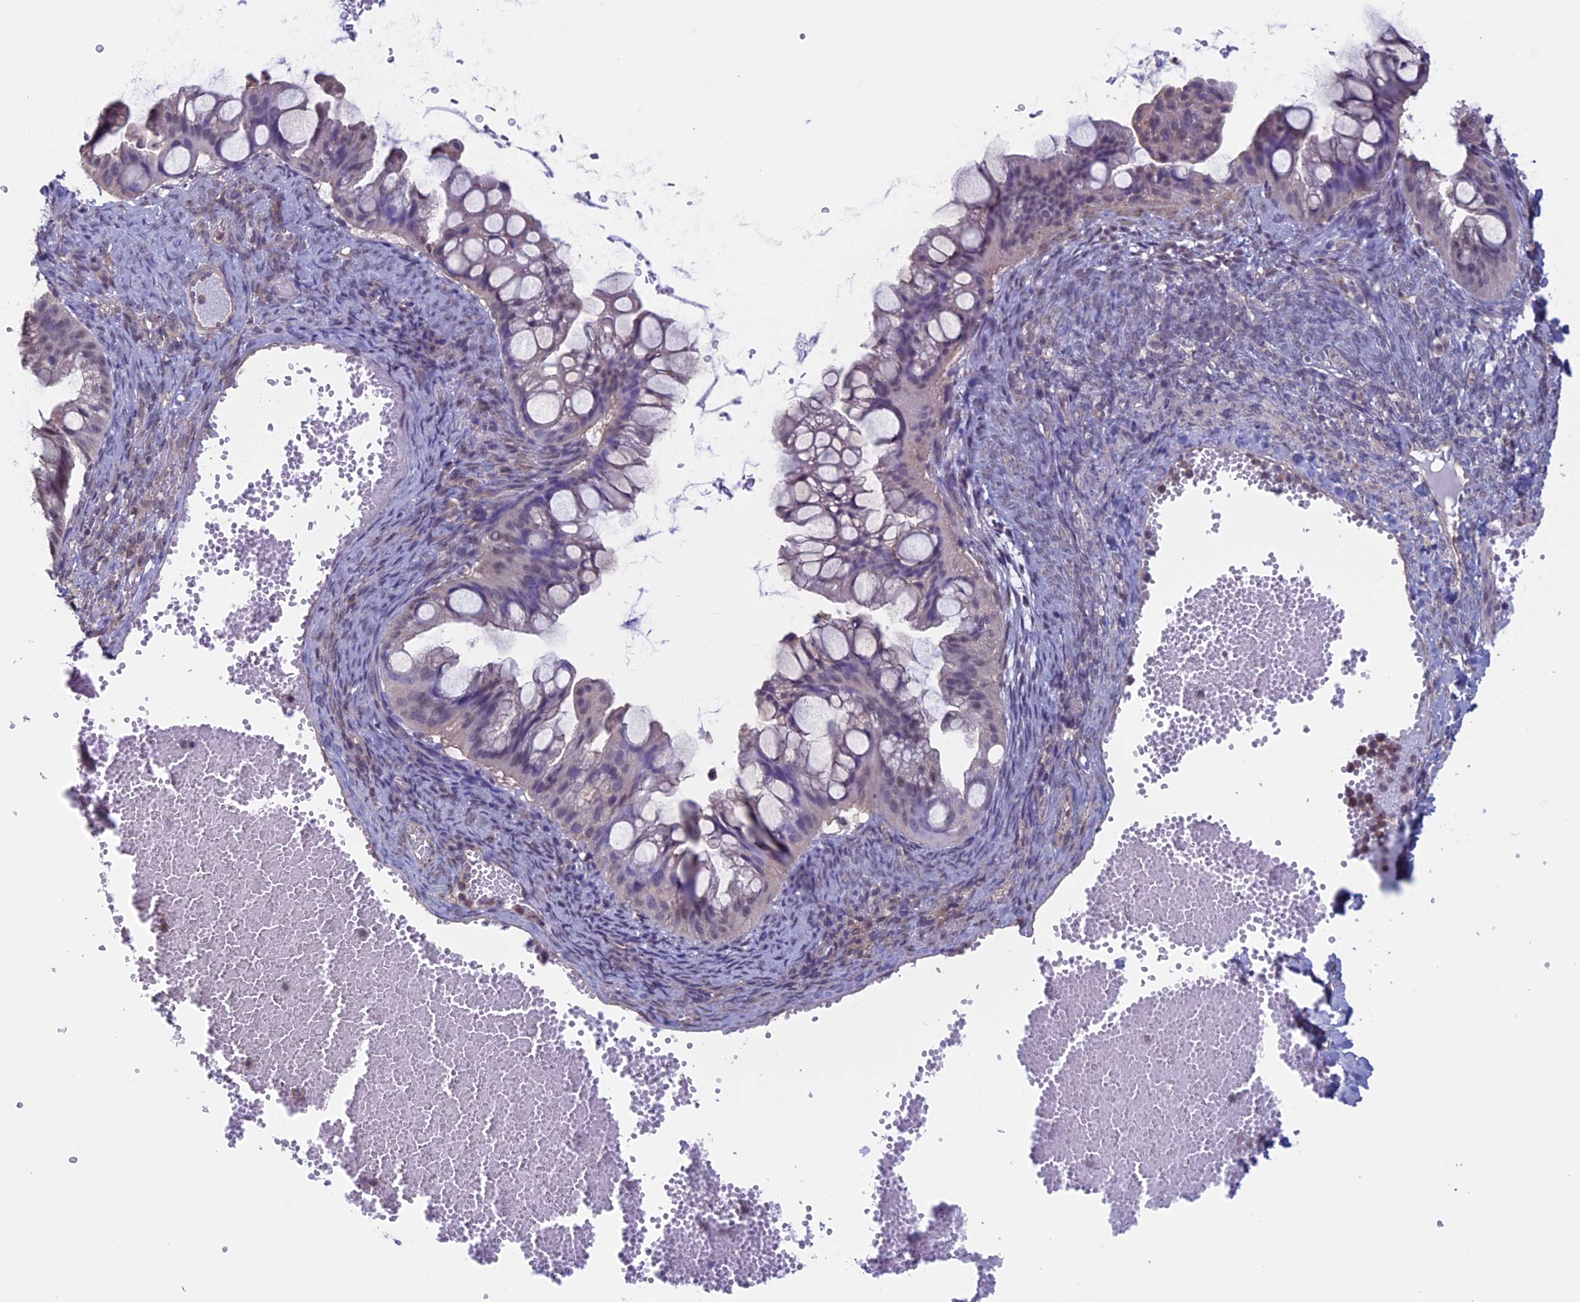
{"staining": {"intensity": "weak", "quantity": "<25%", "location": "nuclear"}, "tissue": "ovarian cancer", "cell_type": "Tumor cells", "image_type": "cancer", "snomed": [{"axis": "morphology", "description": "Cystadenocarcinoma, mucinous, NOS"}, {"axis": "topography", "description": "Ovary"}], "caption": "This is a micrograph of IHC staining of ovarian mucinous cystadenocarcinoma, which shows no staining in tumor cells.", "gene": "SLC1A6", "patient": {"sex": "female", "age": 73}}